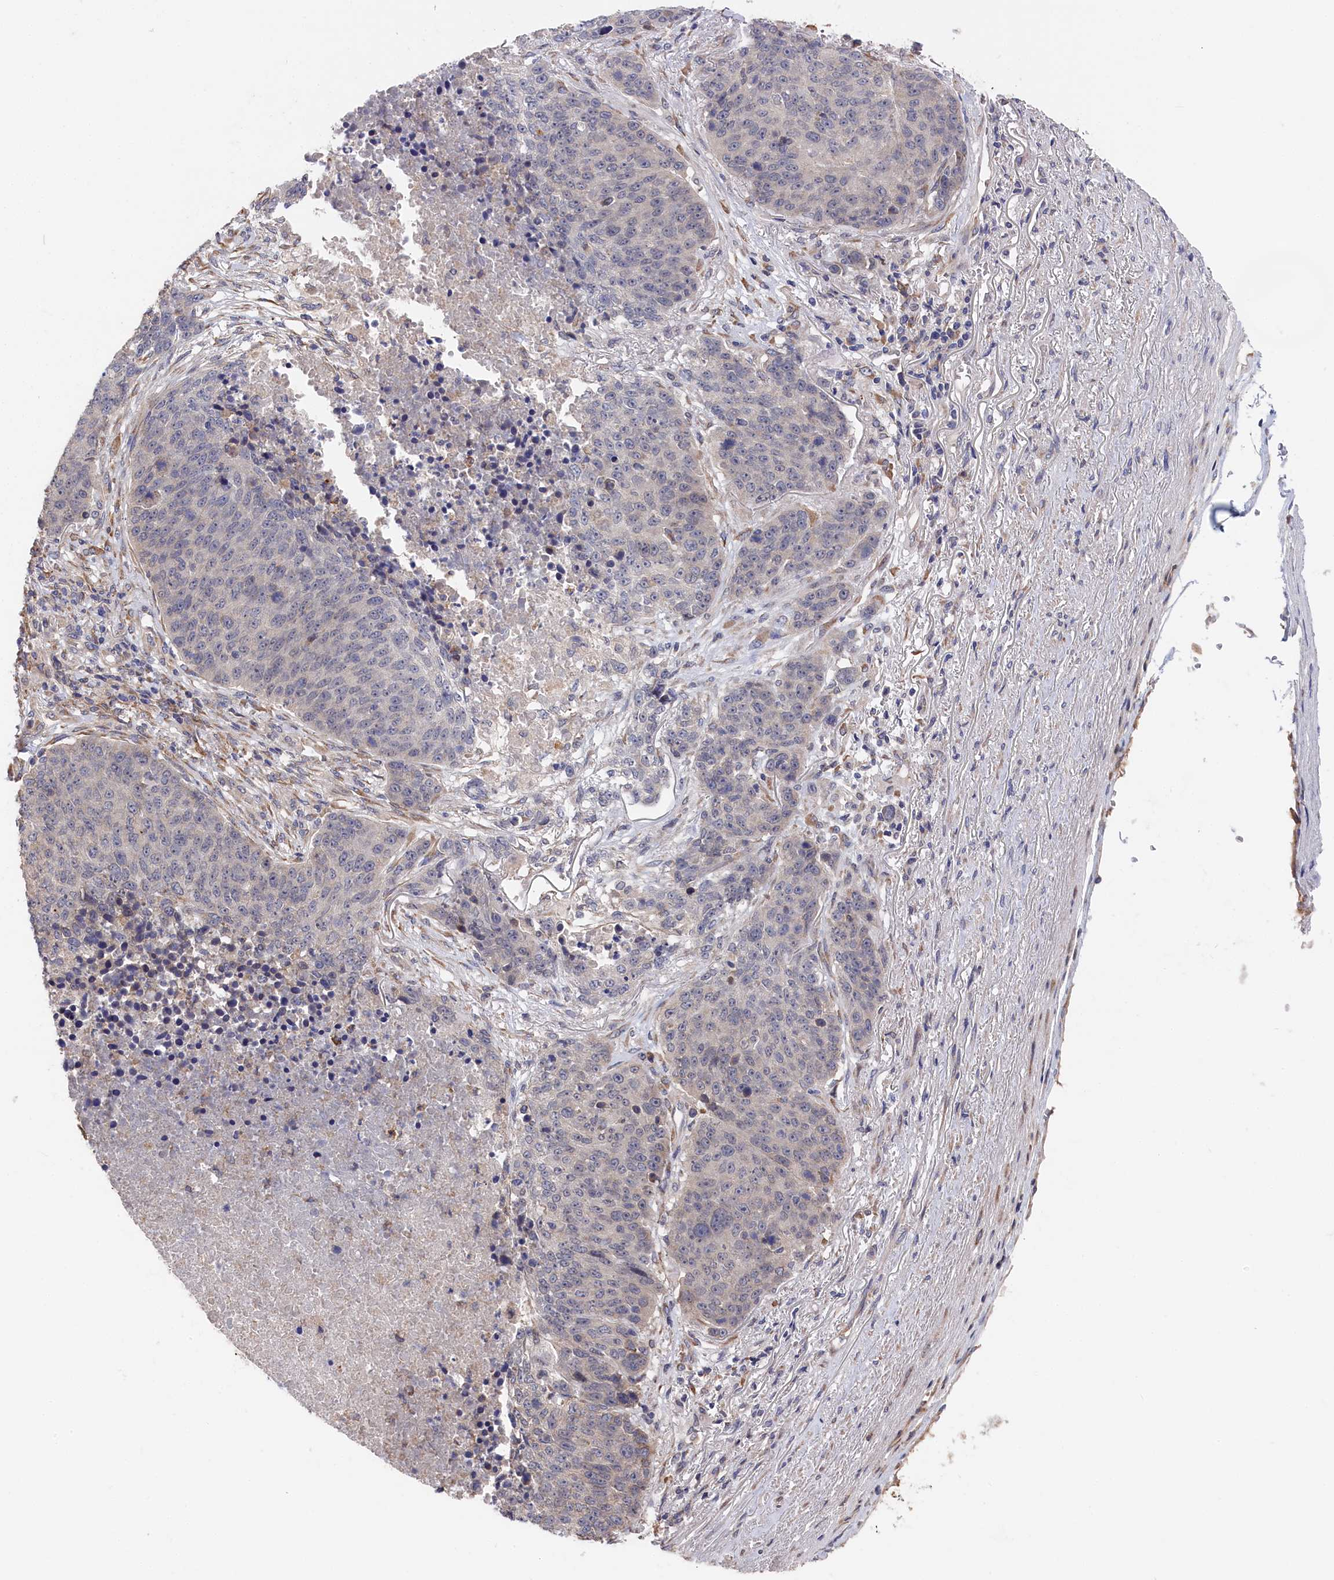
{"staining": {"intensity": "negative", "quantity": "none", "location": "none"}, "tissue": "lung cancer", "cell_type": "Tumor cells", "image_type": "cancer", "snomed": [{"axis": "morphology", "description": "Normal tissue, NOS"}, {"axis": "morphology", "description": "Squamous cell carcinoma, NOS"}, {"axis": "topography", "description": "Lymph node"}, {"axis": "topography", "description": "Lung"}], "caption": "An image of lung cancer stained for a protein shows no brown staining in tumor cells.", "gene": "CYB5D2", "patient": {"sex": "male", "age": 66}}